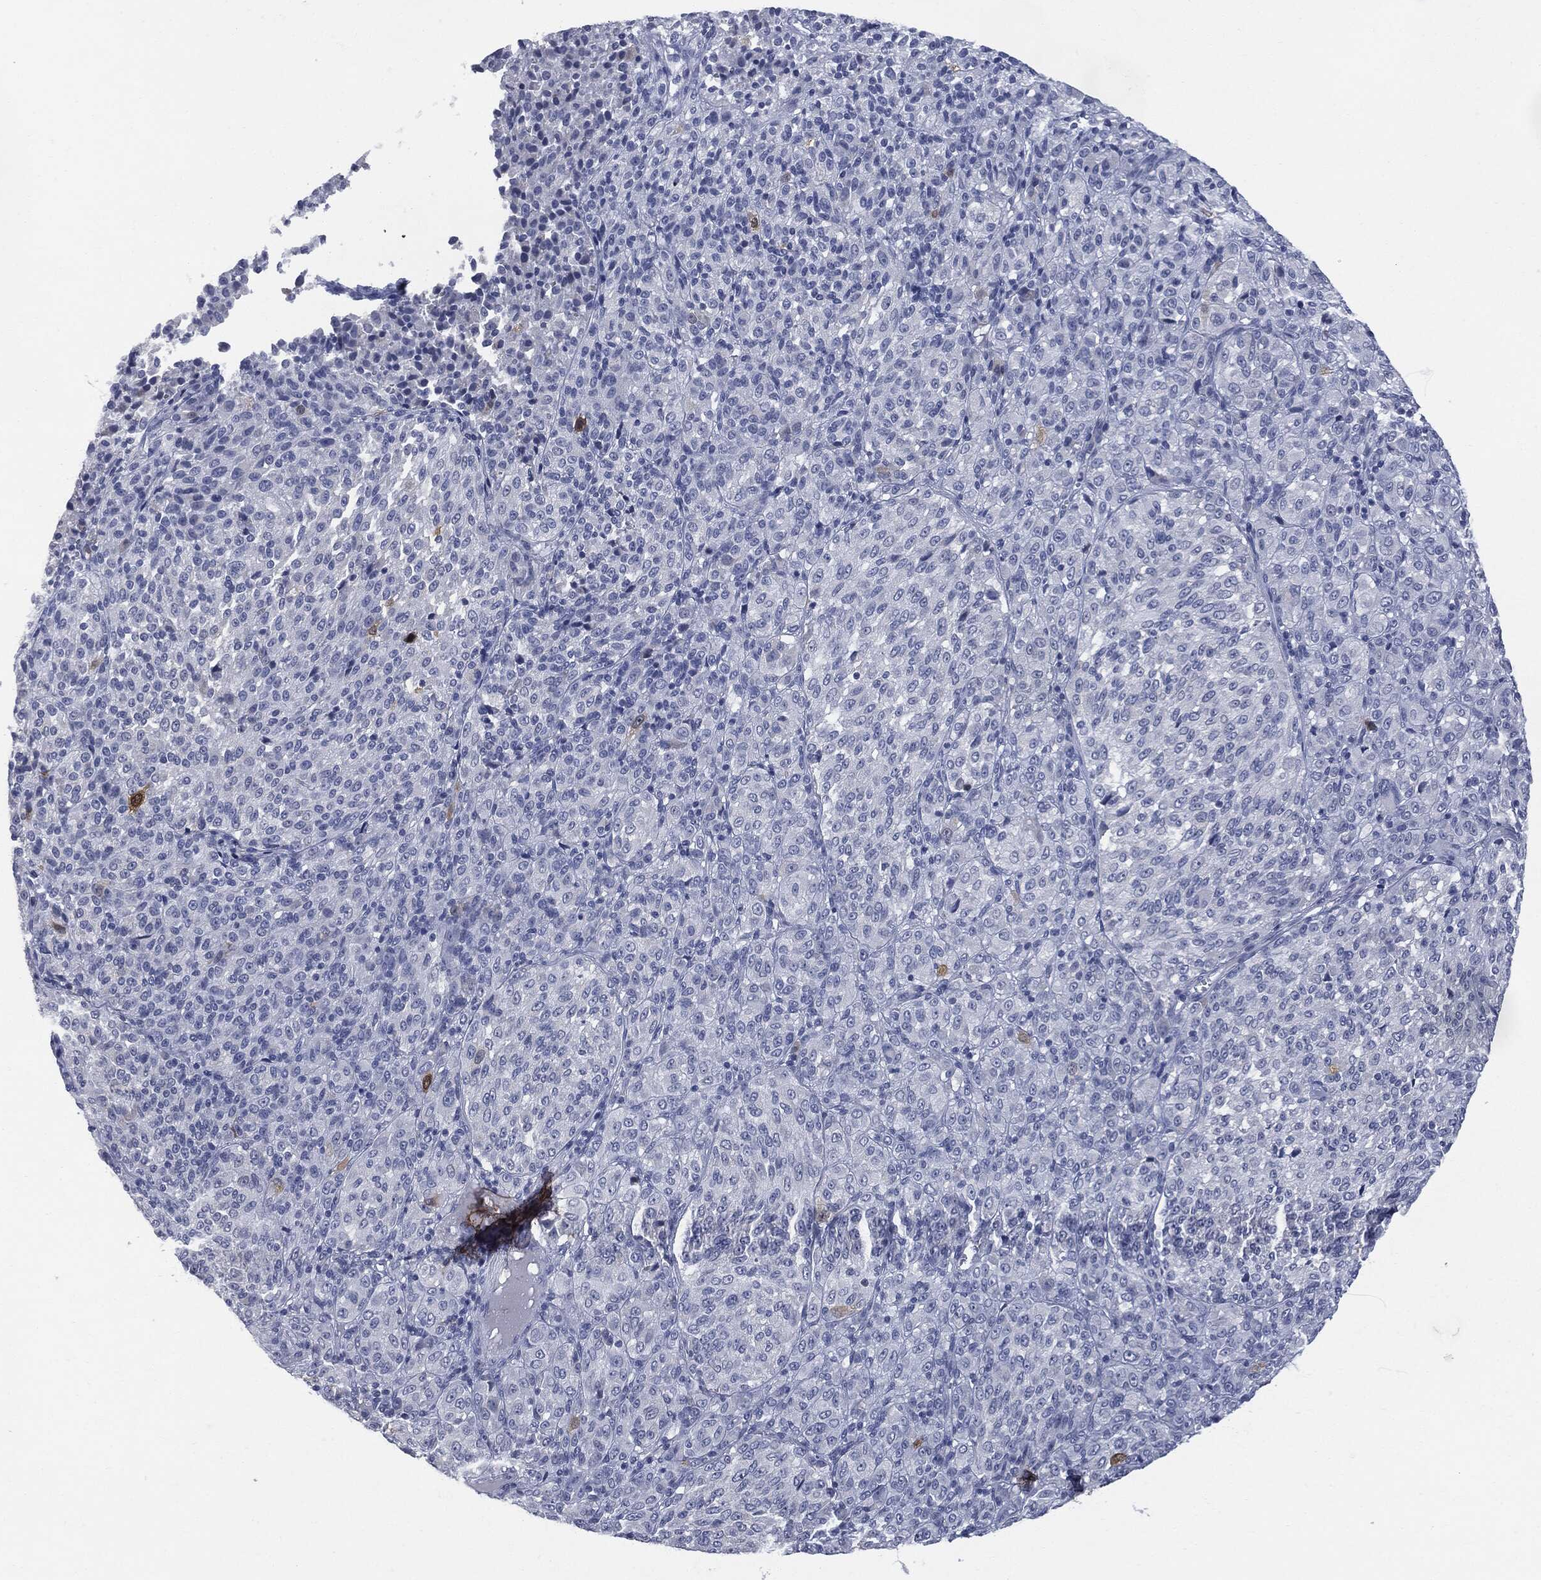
{"staining": {"intensity": "strong", "quantity": "<25%", "location": "cytoplasmic/membranous"}, "tissue": "melanoma", "cell_type": "Tumor cells", "image_type": "cancer", "snomed": [{"axis": "morphology", "description": "Malignant melanoma, Metastatic site"}, {"axis": "topography", "description": "Brain"}], "caption": "Tumor cells exhibit medium levels of strong cytoplasmic/membranous expression in approximately <25% of cells in malignant melanoma (metastatic site).", "gene": "UBE2C", "patient": {"sex": "female", "age": 56}}